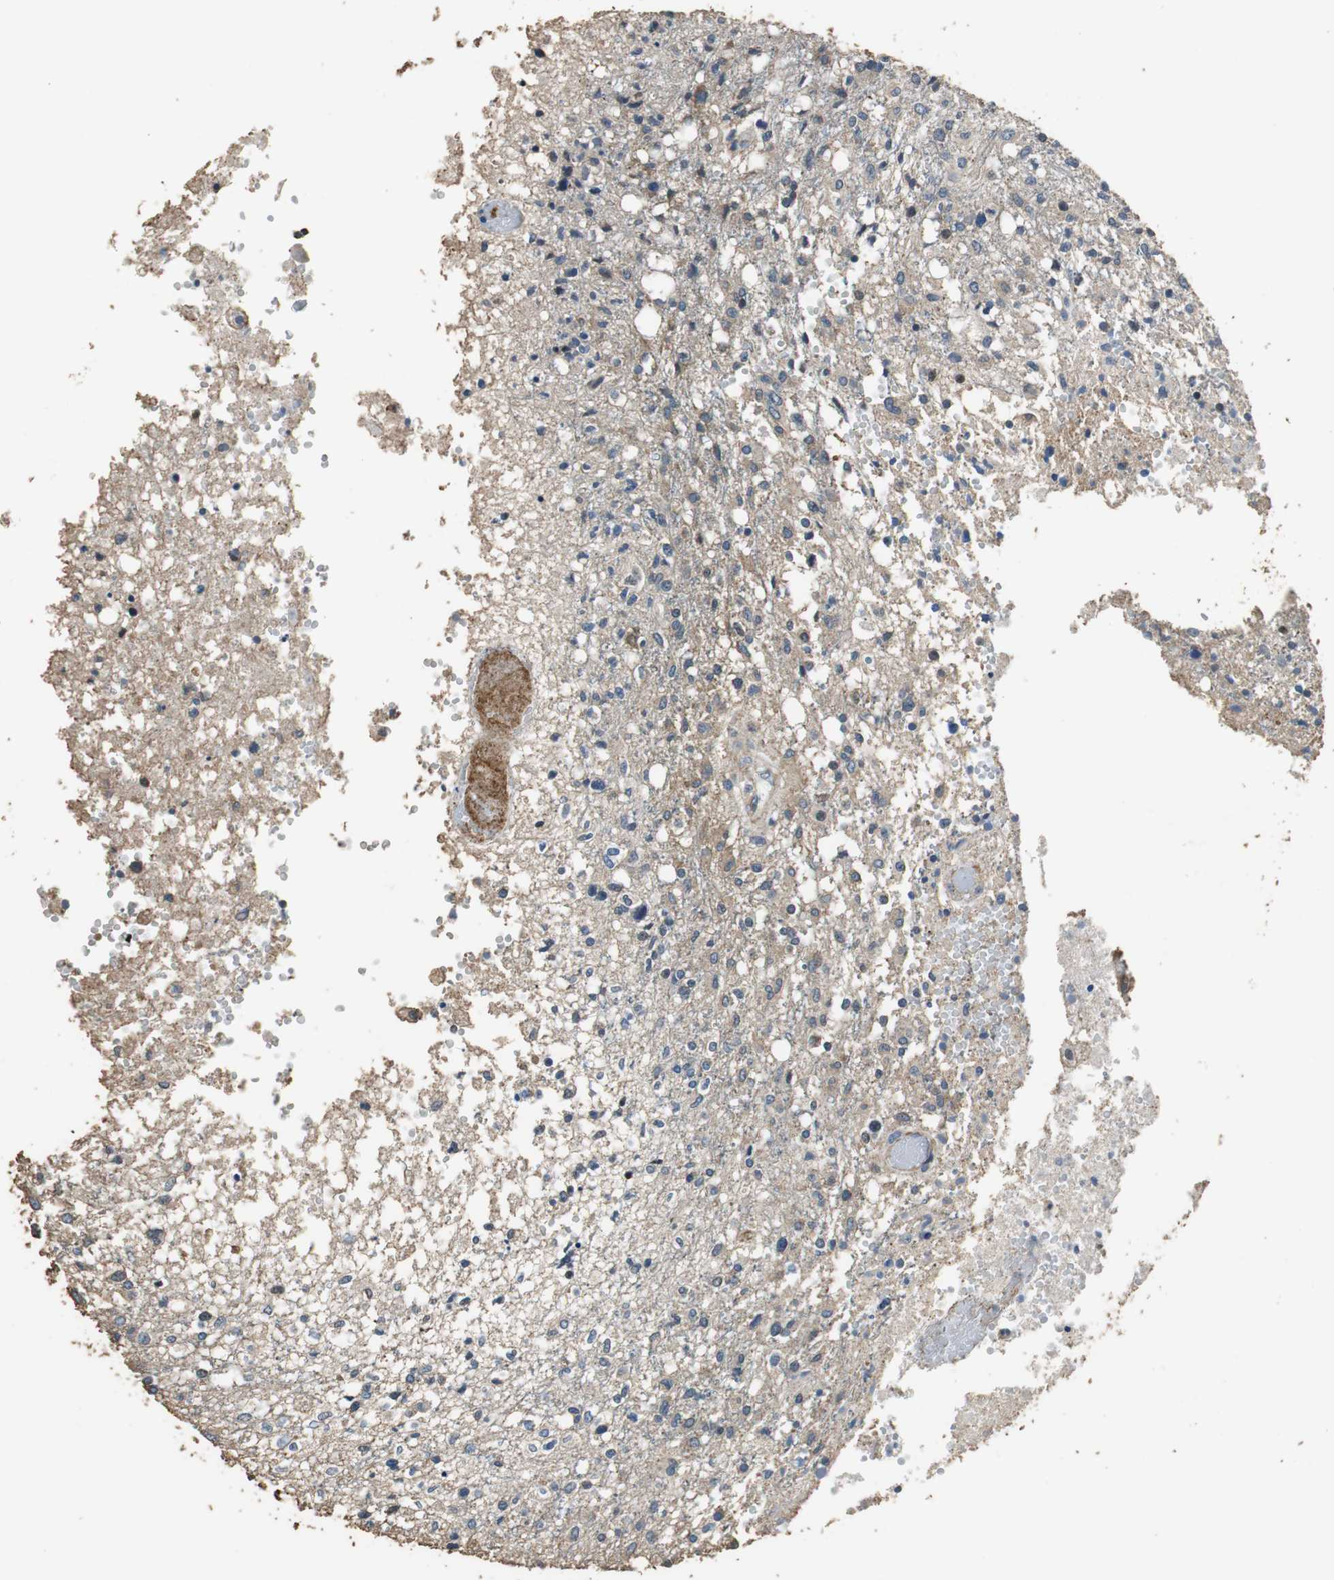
{"staining": {"intensity": "negative", "quantity": "none", "location": "none"}, "tissue": "glioma", "cell_type": "Tumor cells", "image_type": "cancer", "snomed": [{"axis": "morphology", "description": "Glioma, malignant, High grade"}, {"axis": "topography", "description": "Cerebral cortex"}], "caption": "Tumor cells are negative for brown protein staining in glioma.", "gene": "PRKRA", "patient": {"sex": "male", "age": 76}}